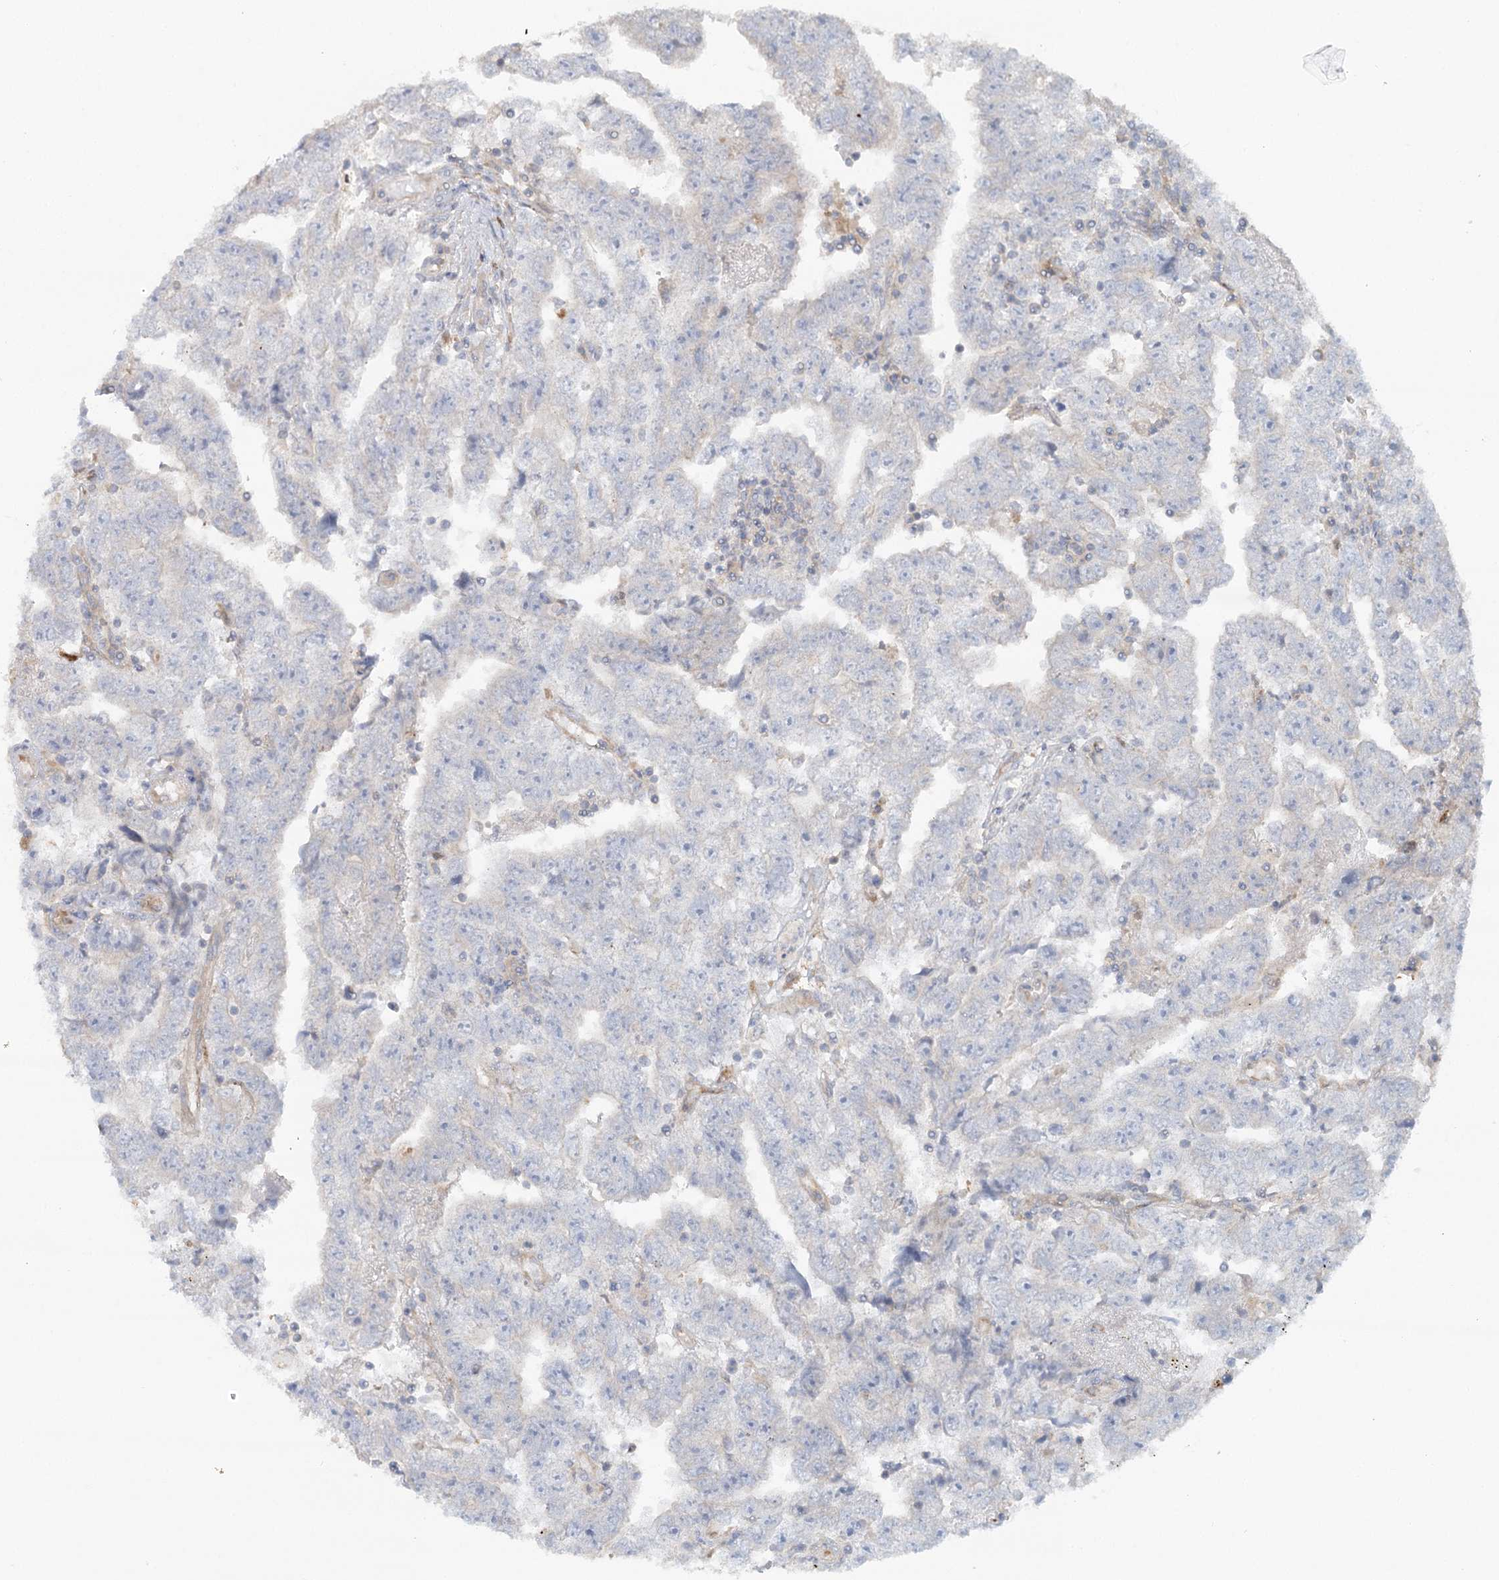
{"staining": {"intensity": "negative", "quantity": "none", "location": "none"}, "tissue": "testis cancer", "cell_type": "Tumor cells", "image_type": "cancer", "snomed": [{"axis": "morphology", "description": "Carcinoma, Embryonal, NOS"}, {"axis": "topography", "description": "Testis"}], "caption": "Micrograph shows no significant protein staining in tumor cells of testis cancer.", "gene": "GBE1", "patient": {"sex": "male", "age": 25}}